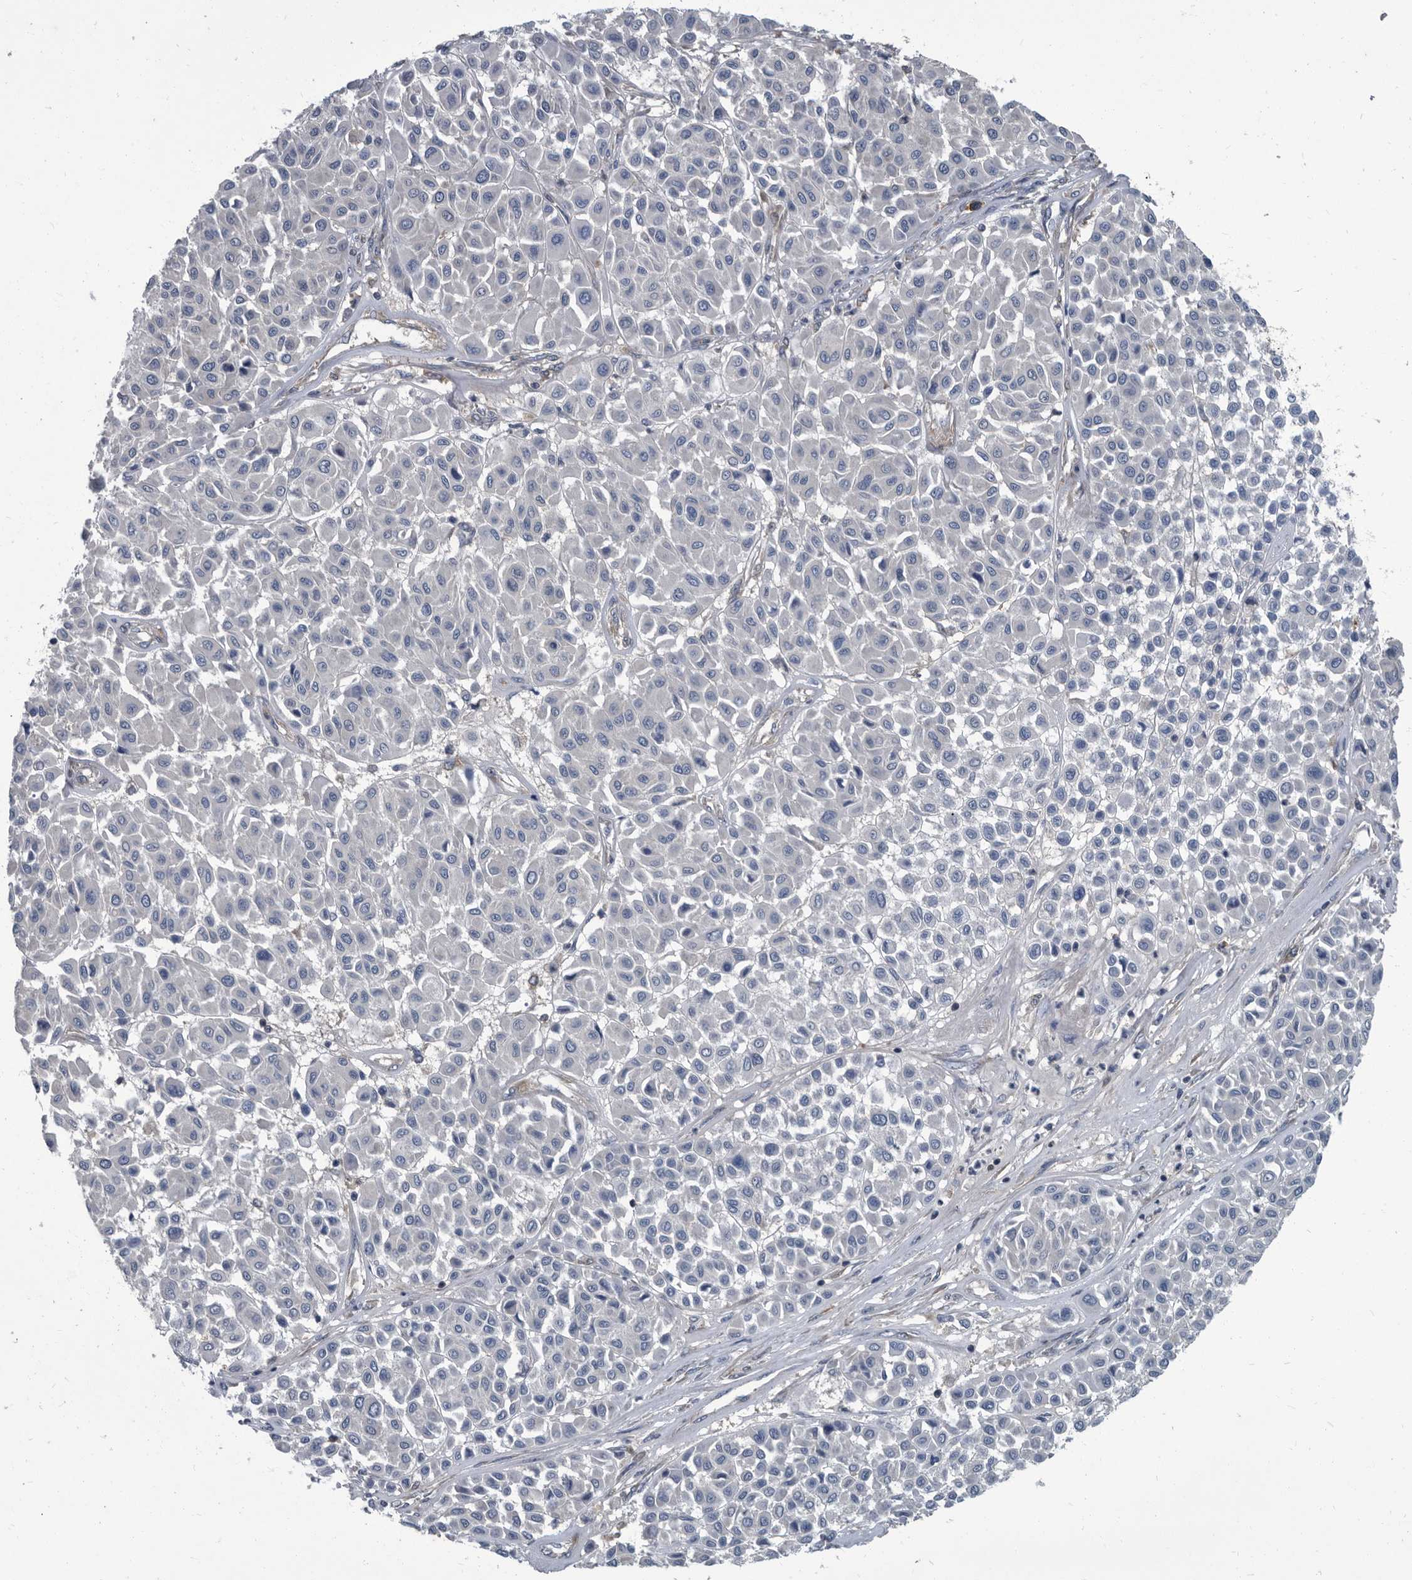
{"staining": {"intensity": "negative", "quantity": "none", "location": "none"}, "tissue": "melanoma", "cell_type": "Tumor cells", "image_type": "cancer", "snomed": [{"axis": "morphology", "description": "Malignant melanoma, Metastatic site"}, {"axis": "topography", "description": "Soft tissue"}], "caption": "The IHC micrograph has no significant staining in tumor cells of melanoma tissue. (Brightfield microscopy of DAB (3,3'-diaminobenzidine) immunohistochemistry at high magnification).", "gene": "CDV3", "patient": {"sex": "male", "age": 41}}